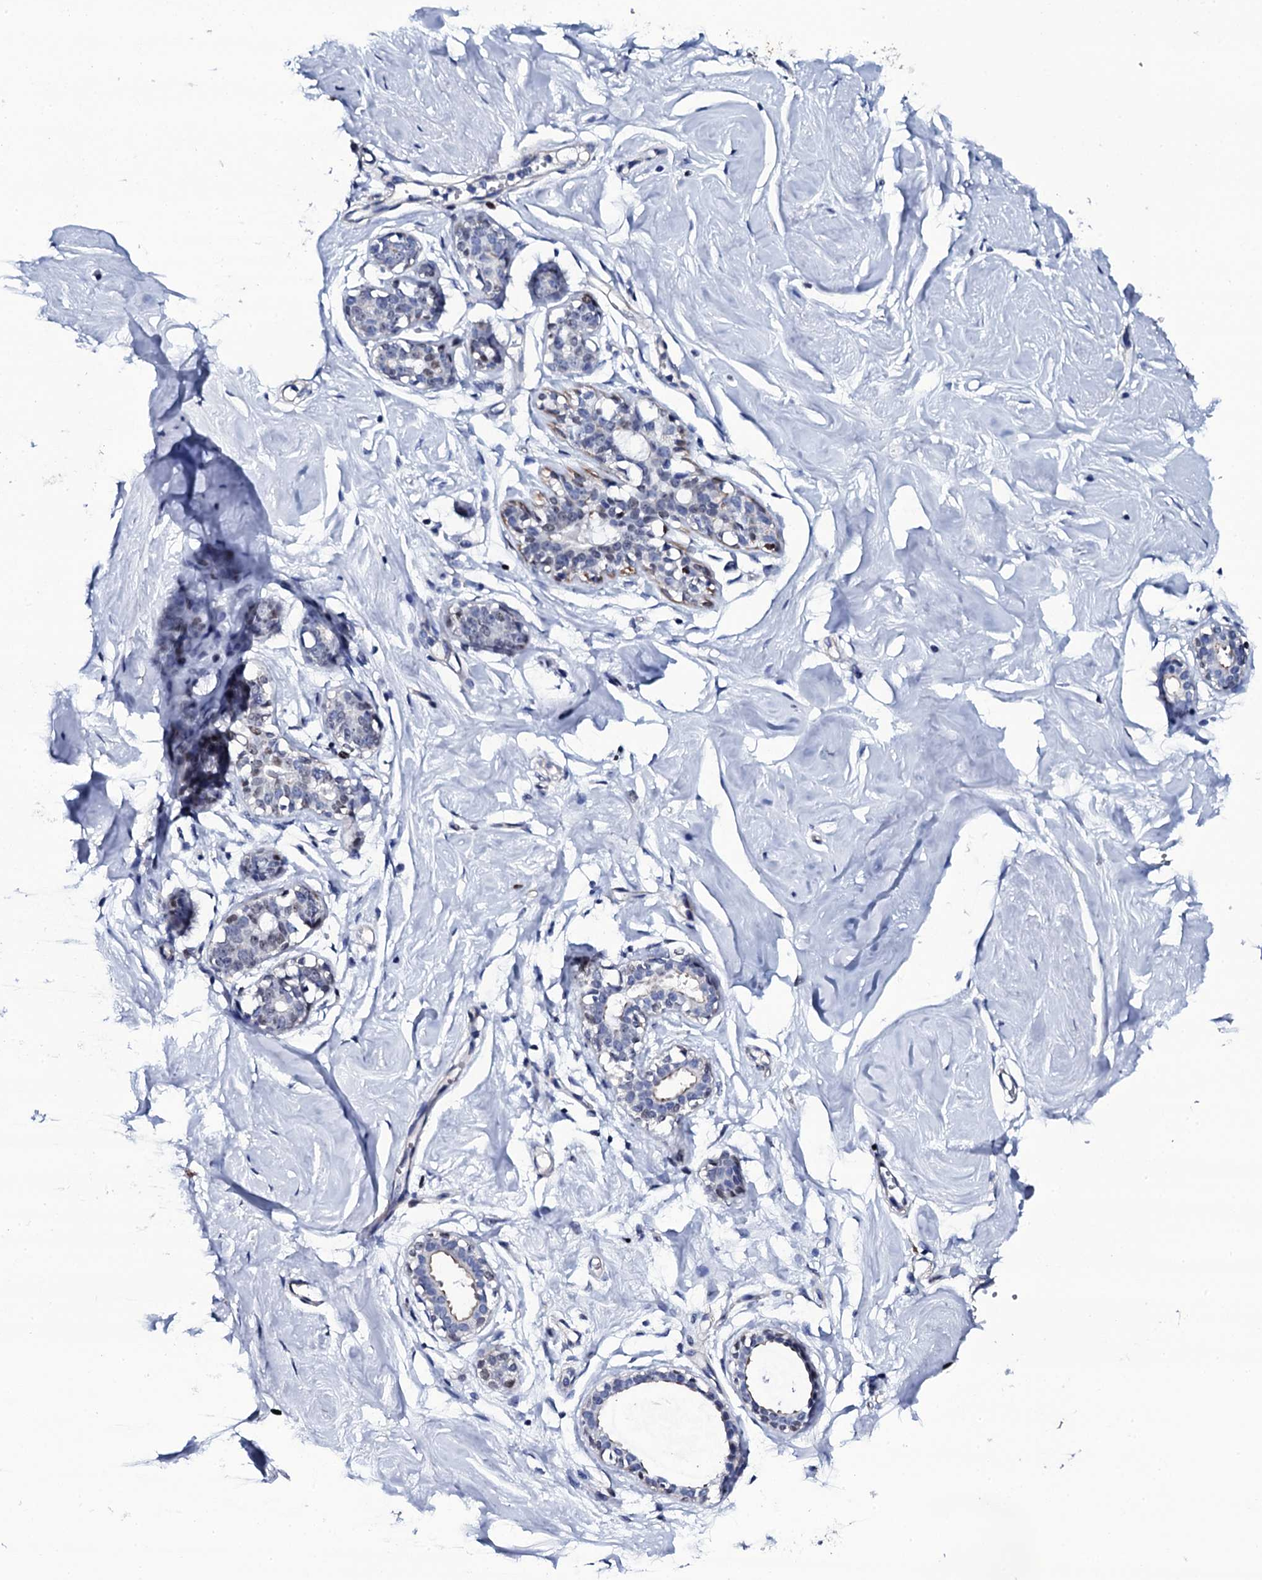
{"staining": {"intensity": "negative", "quantity": "none", "location": "none"}, "tissue": "breast", "cell_type": "Adipocytes", "image_type": "normal", "snomed": [{"axis": "morphology", "description": "Normal tissue, NOS"}, {"axis": "morphology", "description": "Adenoma, NOS"}, {"axis": "topography", "description": "Breast"}], "caption": "The micrograph demonstrates no staining of adipocytes in normal breast.", "gene": "NPM2", "patient": {"sex": "female", "age": 23}}